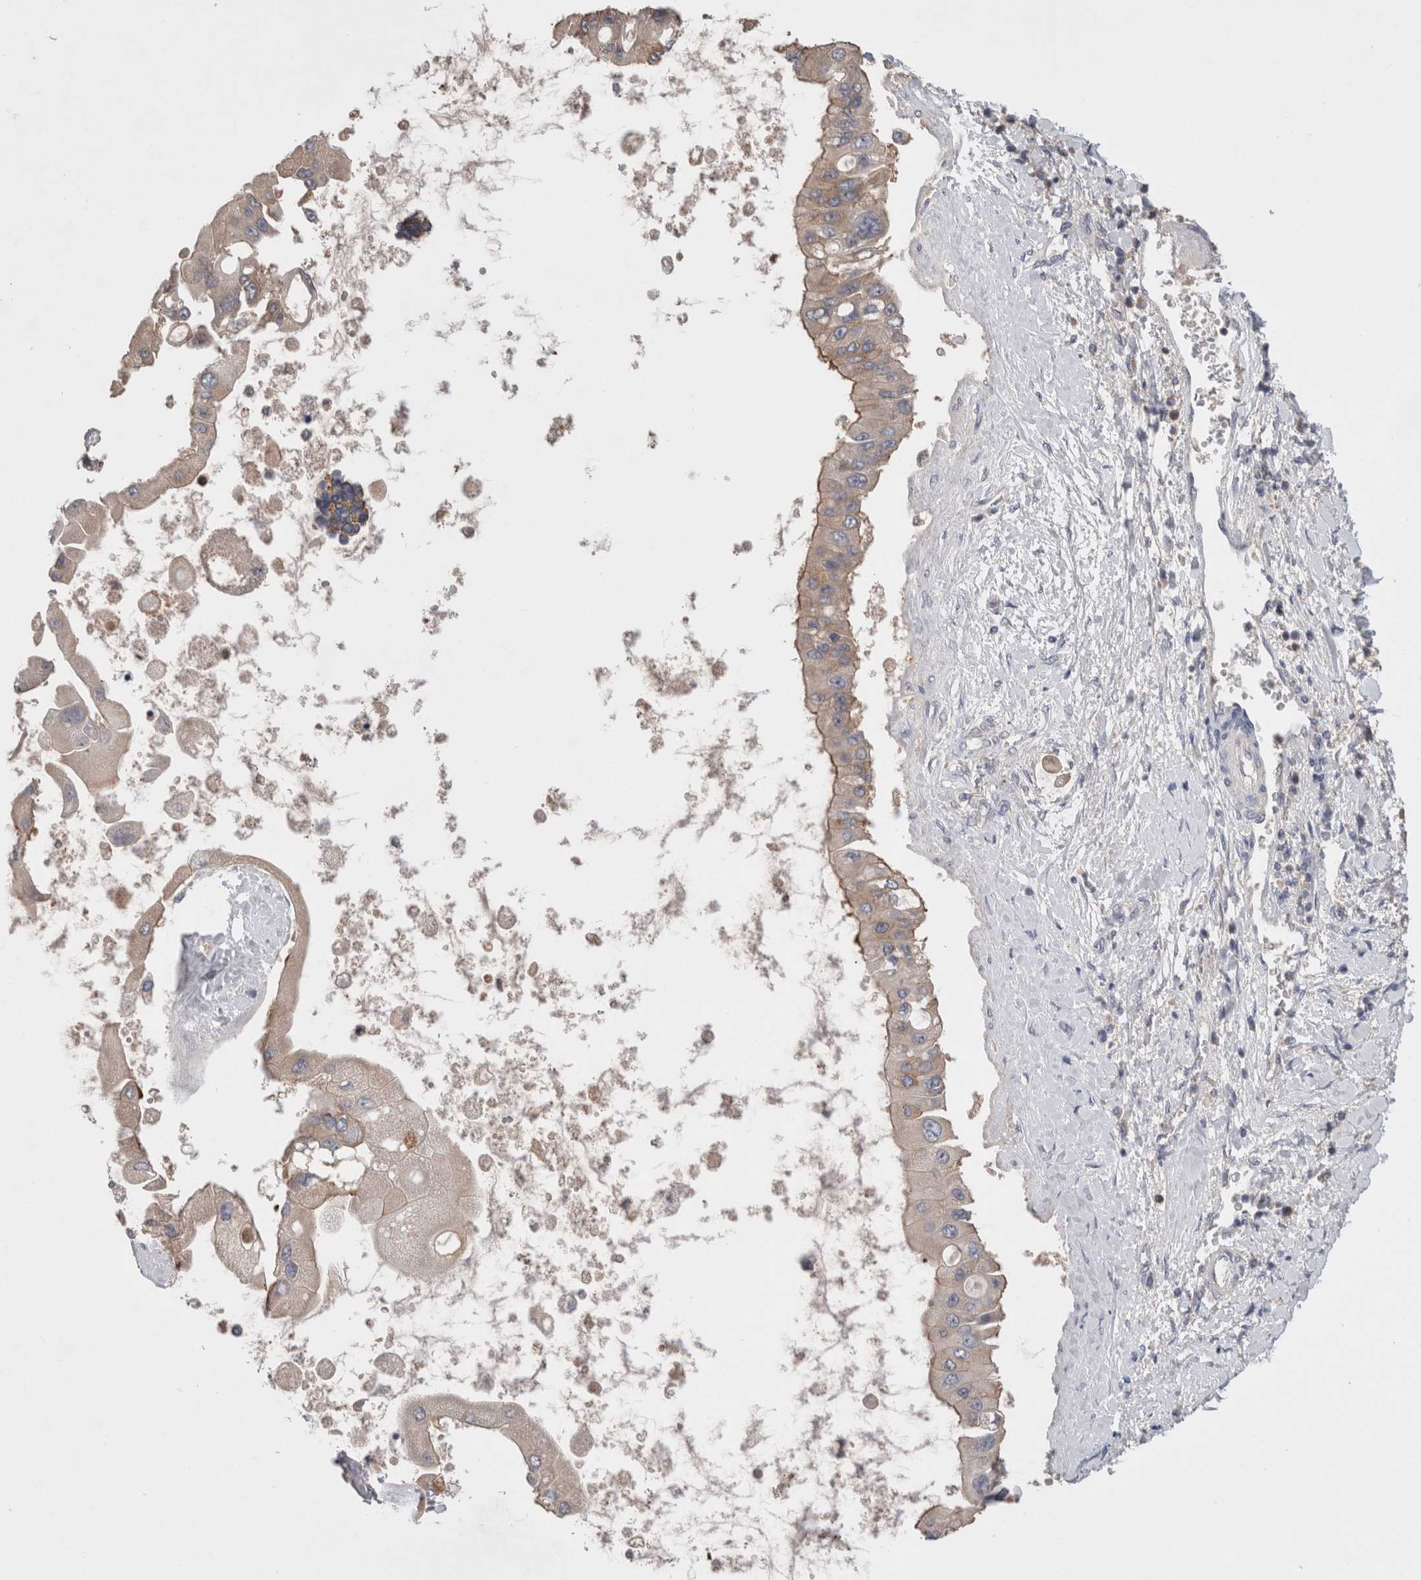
{"staining": {"intensity": "moderate", "quantity": ">75%", "location": "cytoplasmic/membranous"}, "tissue": "liver cancer", "cell_type": "Tumor cells", "image_type": "cancer", "snomed": [{"axis": "morphology", "description": "Cholangiocarcinoma"}, {"axis": "topography", "description": "Liver"}], "caption": "Liver cancer (cholangiocarcinoma) tissue reveals moderate cytoplasmic/membranous positivity in approximately >75% of tumor cells, visualized by immunohistochemistry. (IHC, brightfield microscopy, high magnification).", "gene": "OTOR", "patient": {"sex": "male", "age": 50}}